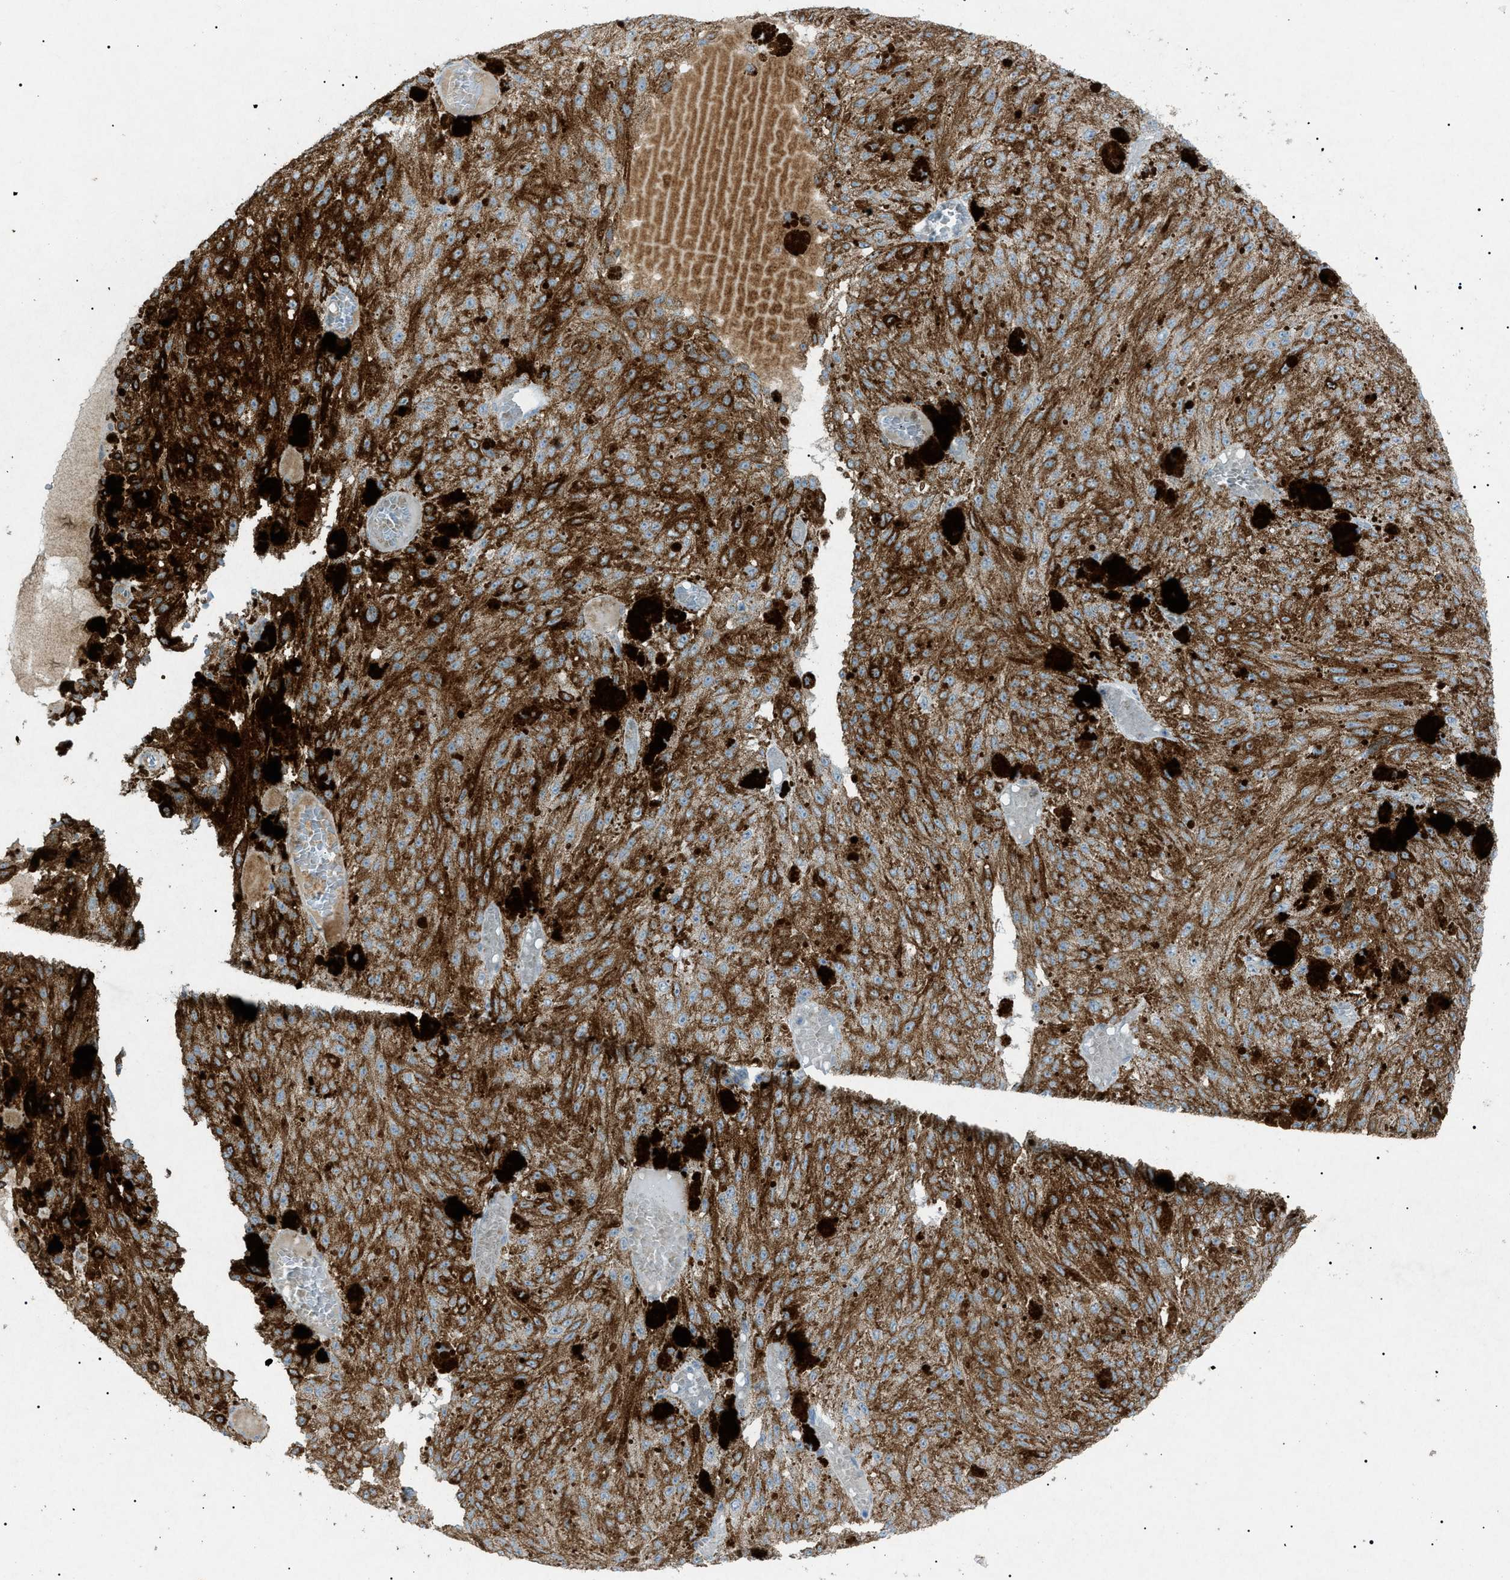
{"staining": {"intensity": "weak", "quantity": ">75%", "location": "cytoplasmic/membranous"}, "tissue": "melanoma", "cell_type": "Tumor cells", "image_type": "cancer", "snomed": [{"axis": "morphology", "description": "Malignant melanoma, NOS"}, {"axis": "topography", "description": "Other"}], "caption": "Immunohistochemical staining of melanoma exhibits low levels of weak cytoplasmic/membranous protein staining in about >75% of tumor cells.", "gene": "BTK", "patient": {"sex": "male", "age": 79}}